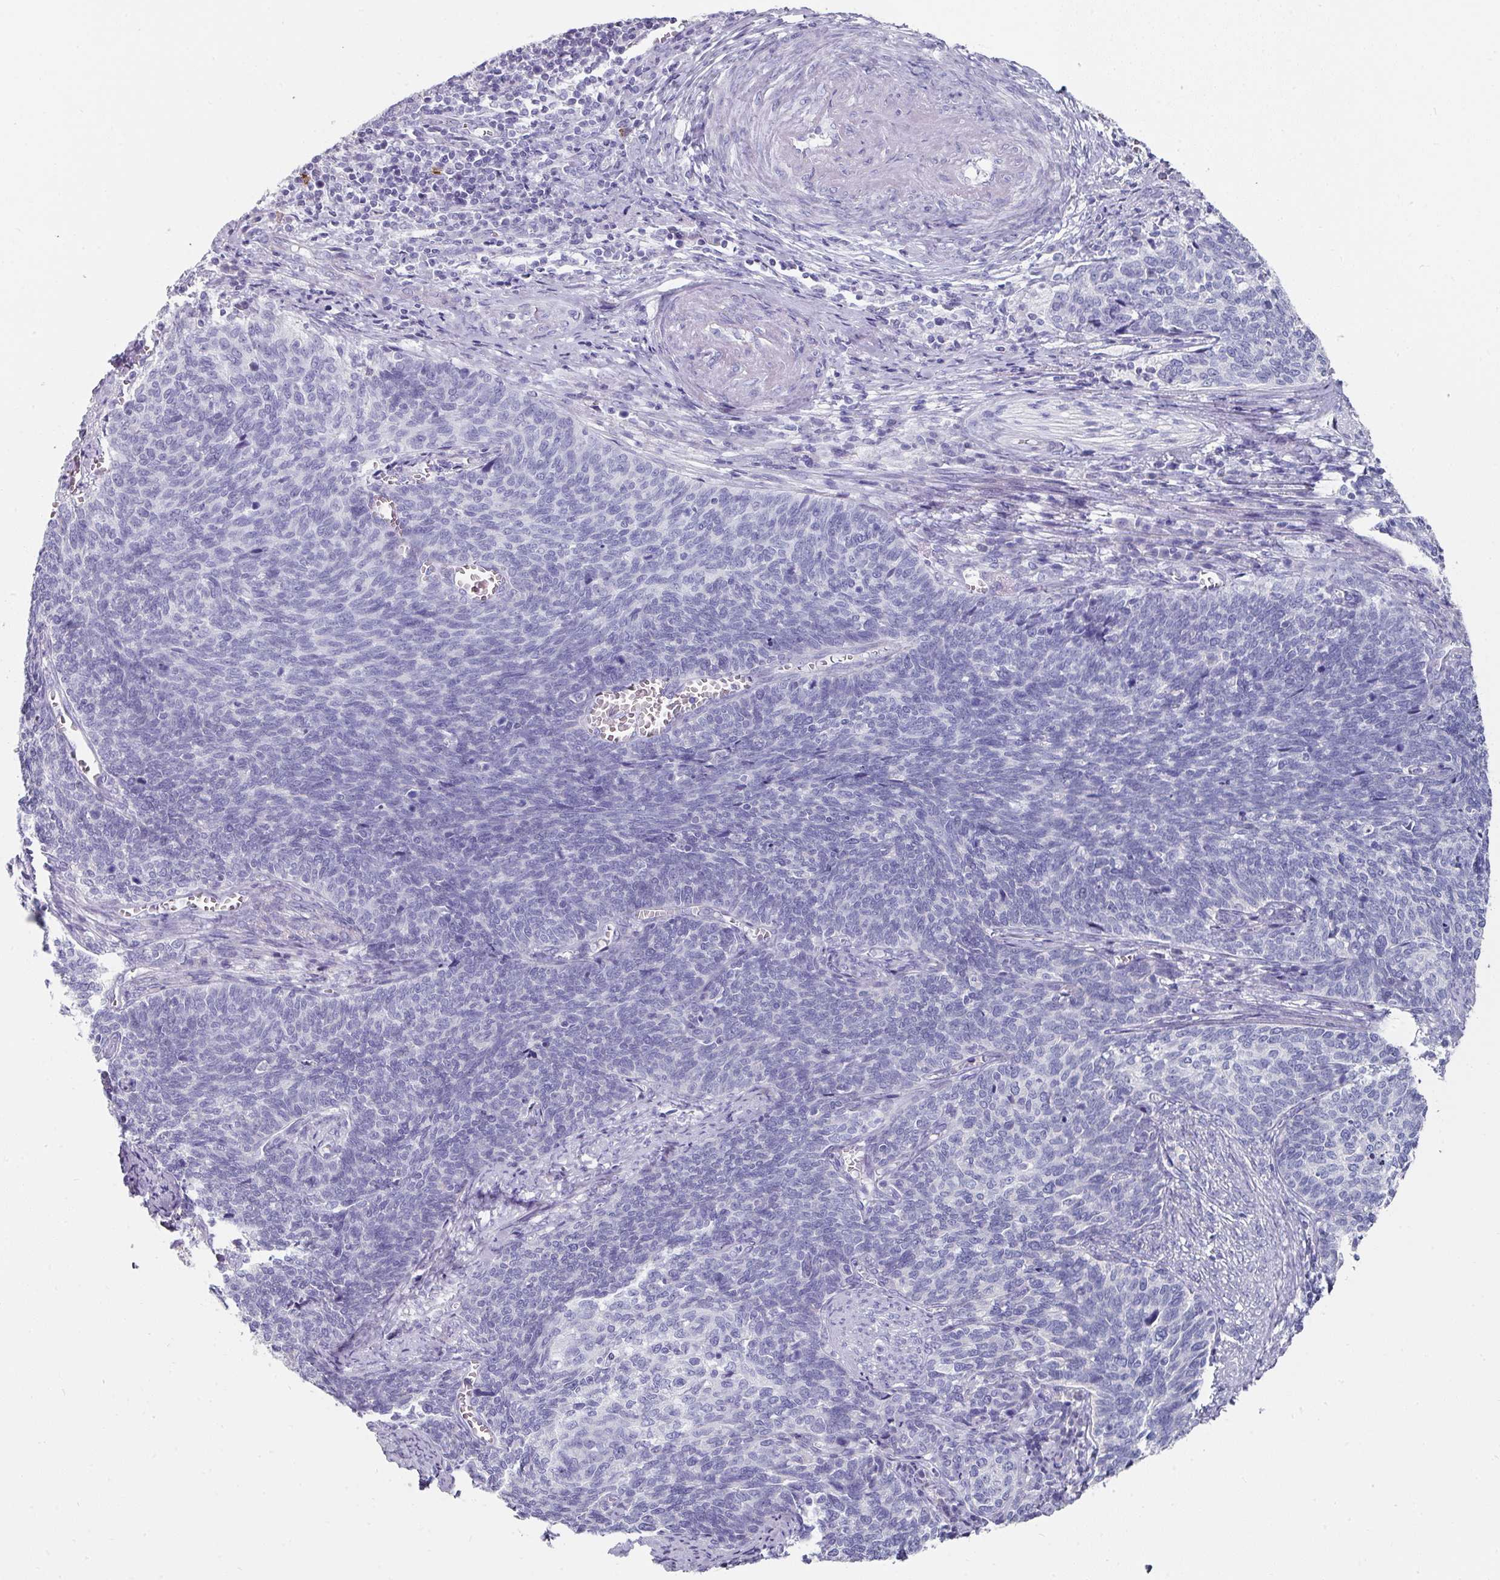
{"staining": {"intensity": "negative", "quantity": "none", "location": "none"}, "tissue": "cervical cancer", "cell_type": "Tumor cells", "image_type": "cancer", "snomed": [{"axis": "morphology", "description": "Squamous cell carcinoma, NOS"}, {"axis": "topography", "description": "Cervix"}], "caption": "There is no significant positivity in tumor cells of cervical cancer (squamous cell carcinoma).", "gene": "SETBP1", "patient": {"sex": "female", "age": 39}}